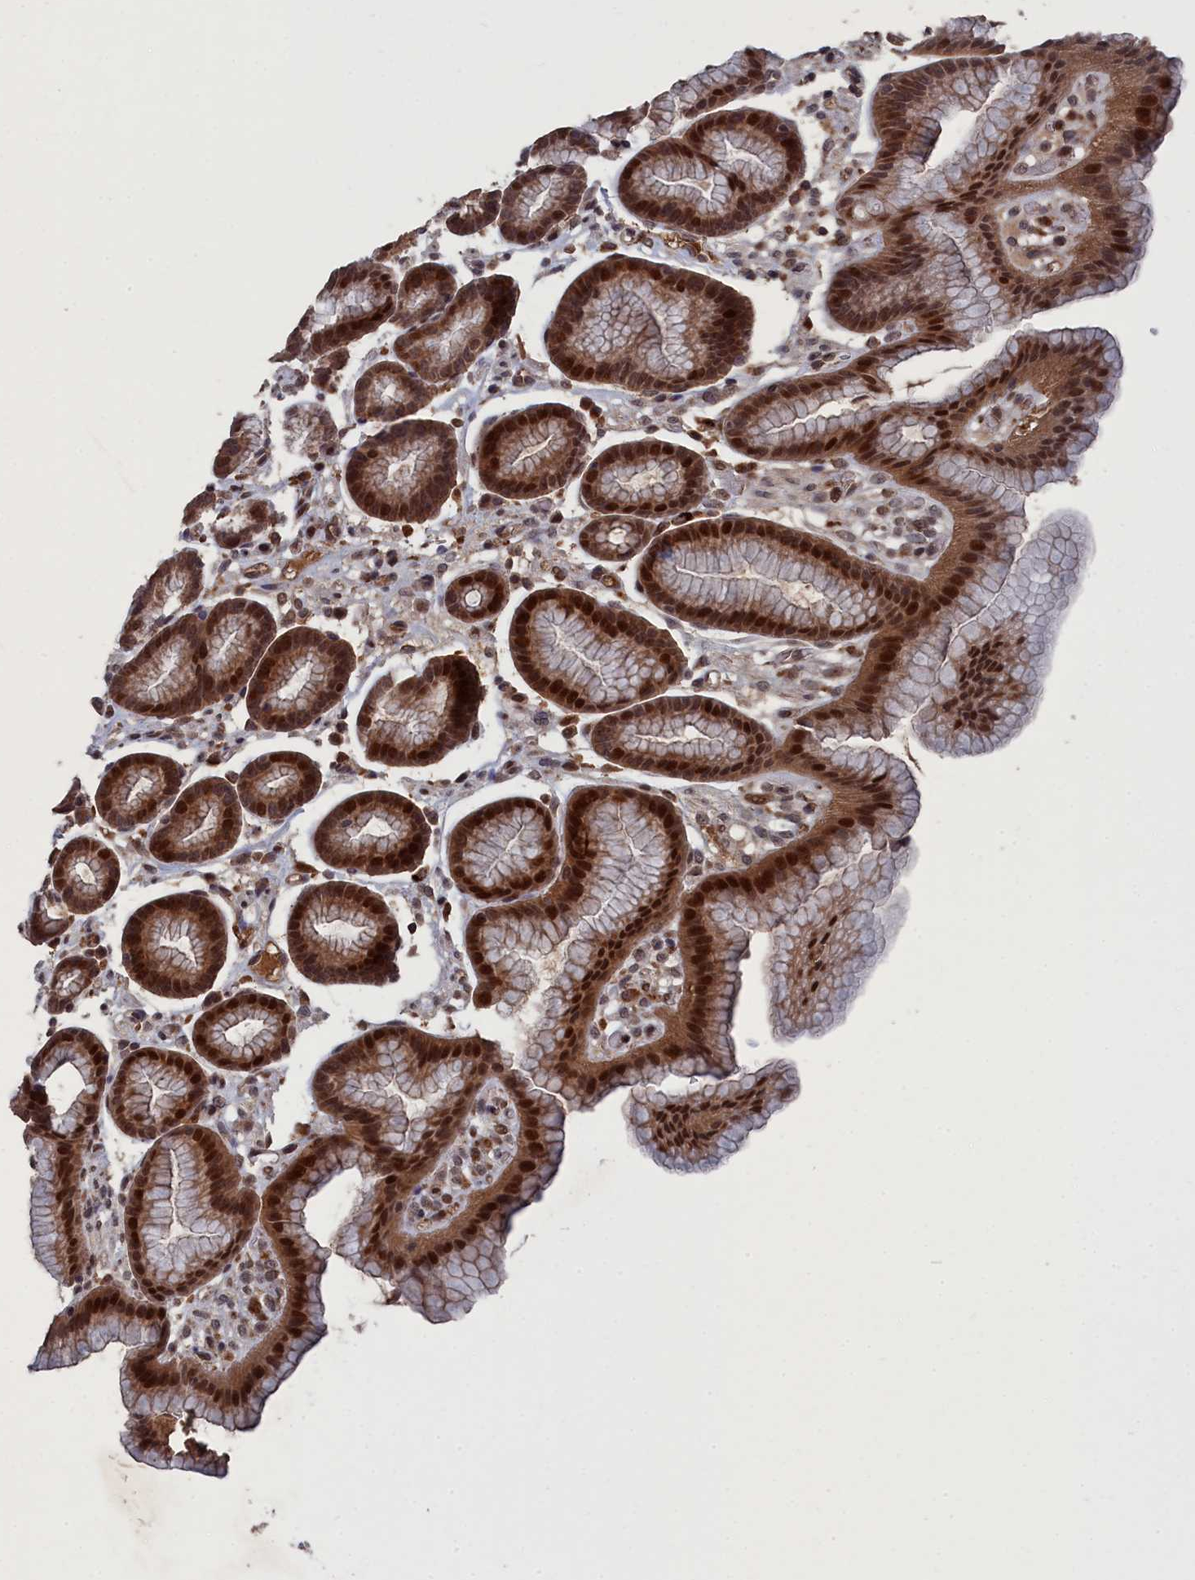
{"staining": {"intensity": "strong", "quantity": ">75%", "location": "cytoplasmic/membranous,nuclear"}, "tissue": "stomach", "cell_type": "Glandular cells", "image_type": "normal", "snomed": [{"axis": "morphology", "description": "Normal tissue, NOS"}, {"axis": "topography", "description": "Stomach"}], "caption": "Immunohistochemical staining of normal human stomach shows high levels of strong cytoplasmic/membranous,nuclear staining in approximately >75% of glandular cells.", "gene": "CEACAM21", "patient": {"sex": "male", "age": 42}}